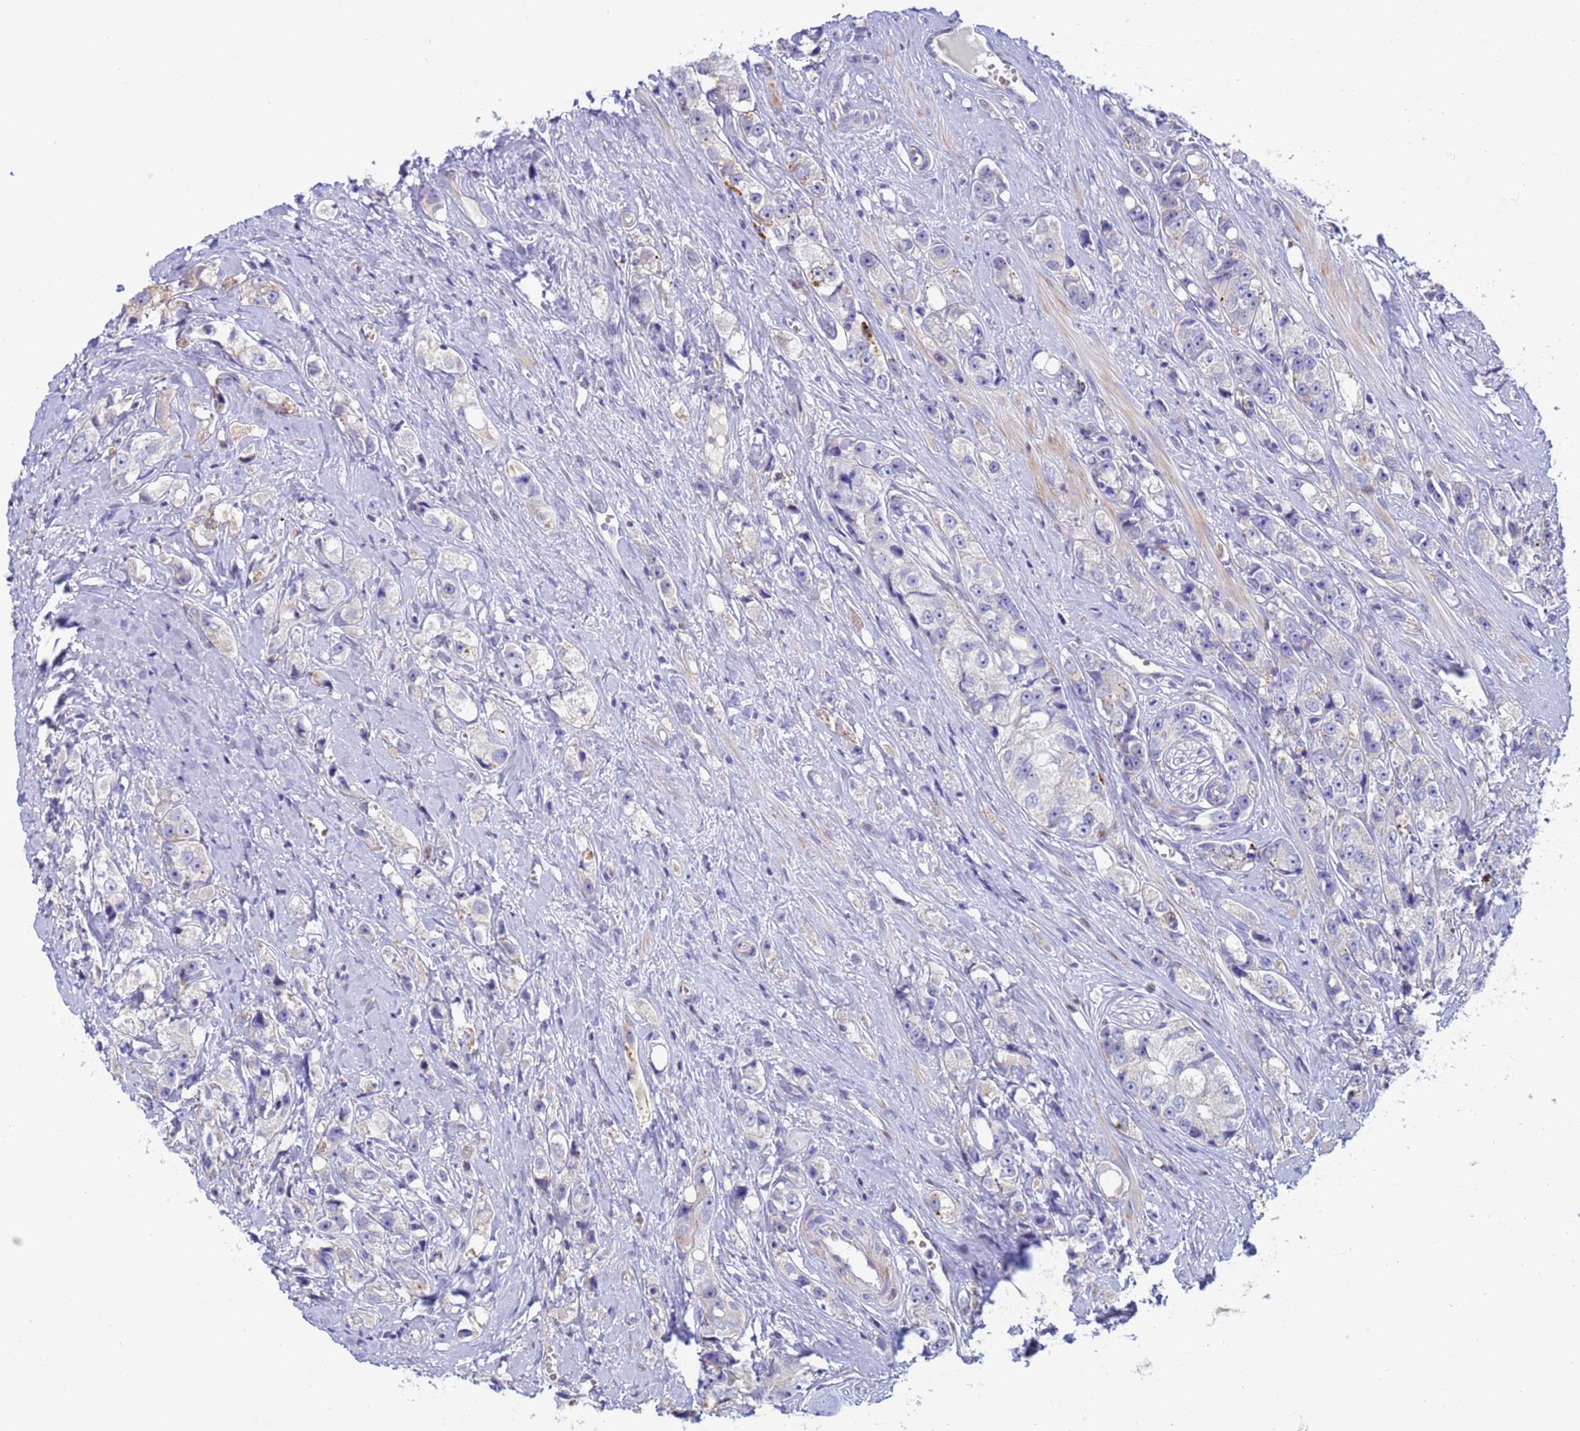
{"staining": {"intensity": "negative", "quantity": "none", "location": "none"}, "tissue": "prostate cancer", "cell_type": "Tumor cells", "image_type": "cancer", "snomed": [{"axis": "morphology", "description": "Adenocarcinoma, High grade"}, {"axis": "topography", "description": "Prostate"}], "caption": "Immunohistochemistry (IHC) image of neoplastic tissue: adenocarcinoma (high-grade) (prostate) stained with DAB demonstrates no significant protein positivity in tumor cells.", "gene": "PPP6R1", "patient": {"sex": "male", "age": 74}}